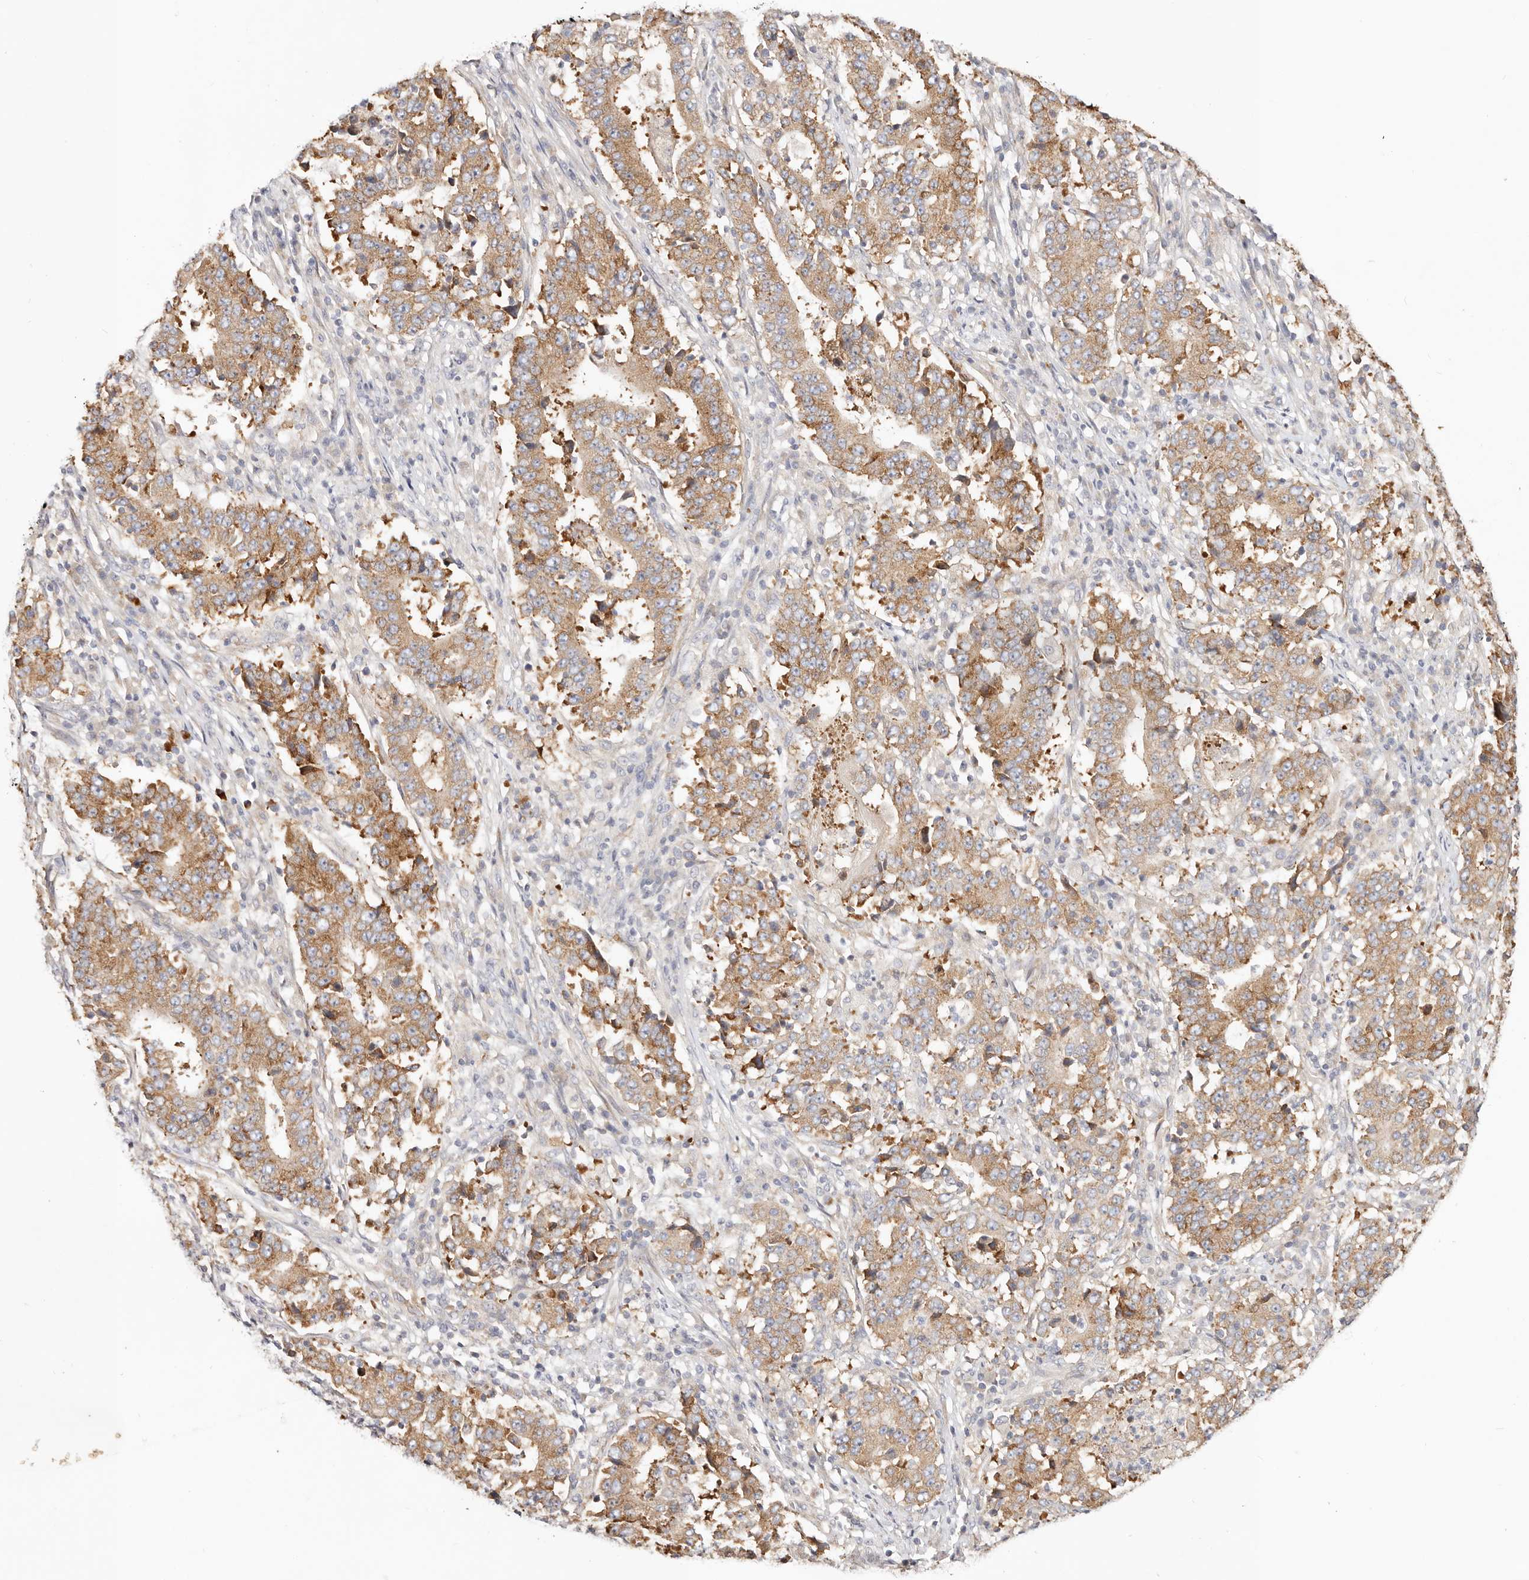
{"staining": {"intensity": "moderate", "quantity": ">75%", "location": "cytoplasmic/membranous"}, "tissue": "stomach cancer", "cell_type": "Tumor cells", "image_type": "cancer", "snomed": [{"axis": "morphology", "description": "Adenocarcinoma, NOS"}, {"axis": "topography", "description": "Stomach"}], "caption": "An immunohistochemistry (IHC) photomicrograph of tumor tissue is shown. Protein staining in brown highlights moderate cytoplasmic/membranous positivity in stomach cancer (adenocarcinoma) within tumor cells. Using DAB (brown) and hematoxylin (blue) stains, captured at high magnification using brightfield microscopy.", "gene": "GNA13", "patient": {"sex": "male", "age": 59}}